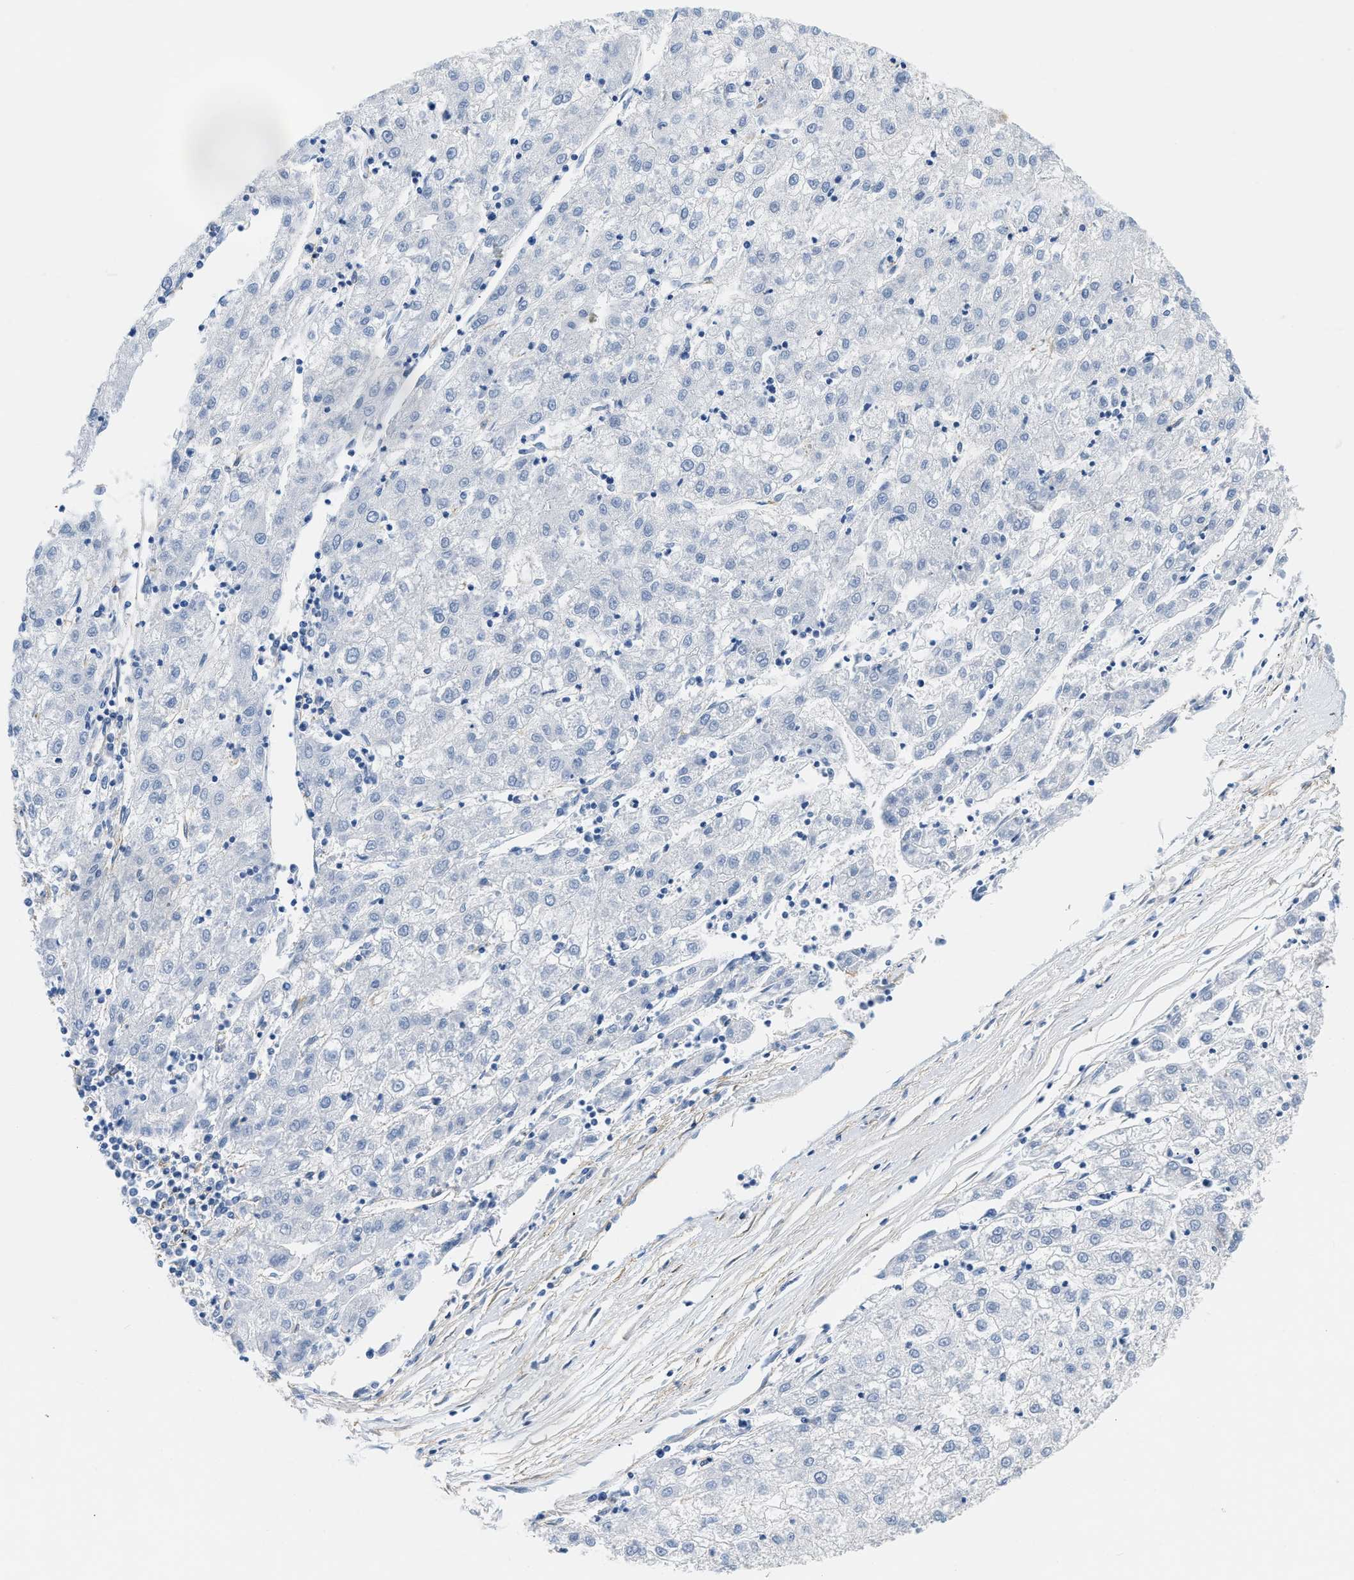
{"staining": {"intensity": "negative", "quantity": "none", "location": "none"}, "tissue": "liver cancer", "cell_type": "Tumor cells", "image_type": "cancer", "snomed": [{"axis": "morphology", "description": "Carcinoma, Hepatocellular, NOS"}, {"axis": "topography", "description": "Liver"}], "caption": "A high-resolution photomicrograph shows immunohistochemistry (IHC) staining of liver hepatocellular carcinoma, which reveals no significant positivity in tumor cells.", "gene": "PDGFRB", "patient": {"sex": "male", "age": 72}}